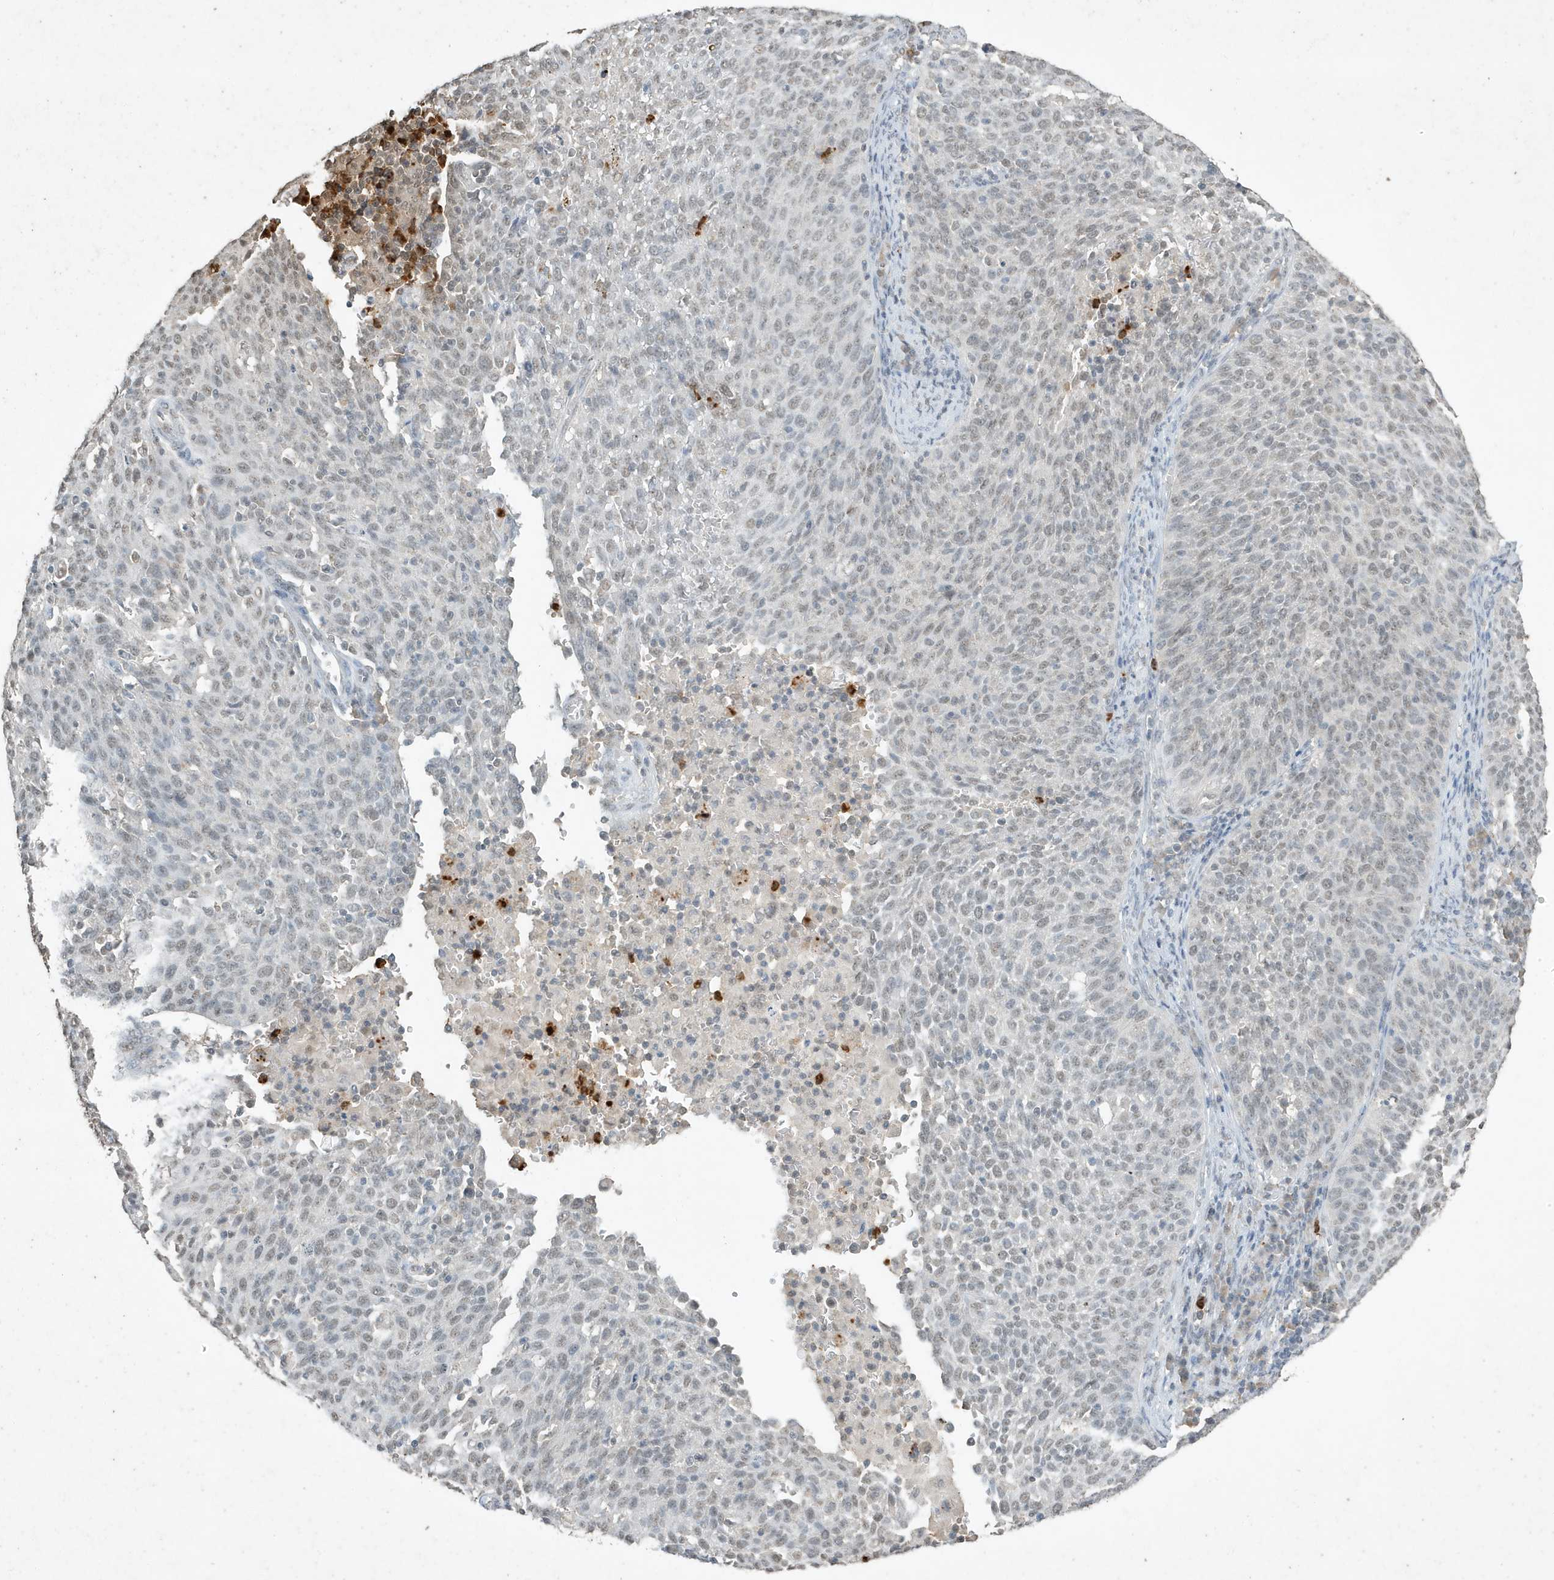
{"staining": {"intensity": "weak", "quantity": "<25%", "location": "nuclear"}, "tissue": "cervical cancer", "cell_type": "Tumor cells", "image_type": "cancer", "snomed": [{"axis": "morphology", "description": "Squamous cell carcinoma, NOS"}, {"axis": "topography", "description": "Cervix"}], "caption": "Tumor cells show no significant positivity in squamous cell carcinoma (cervical). (IHC, brightfield microscopy, high magnification).", "gene": "DEFA1", "patient": {"sex": "female", "age": 38}}